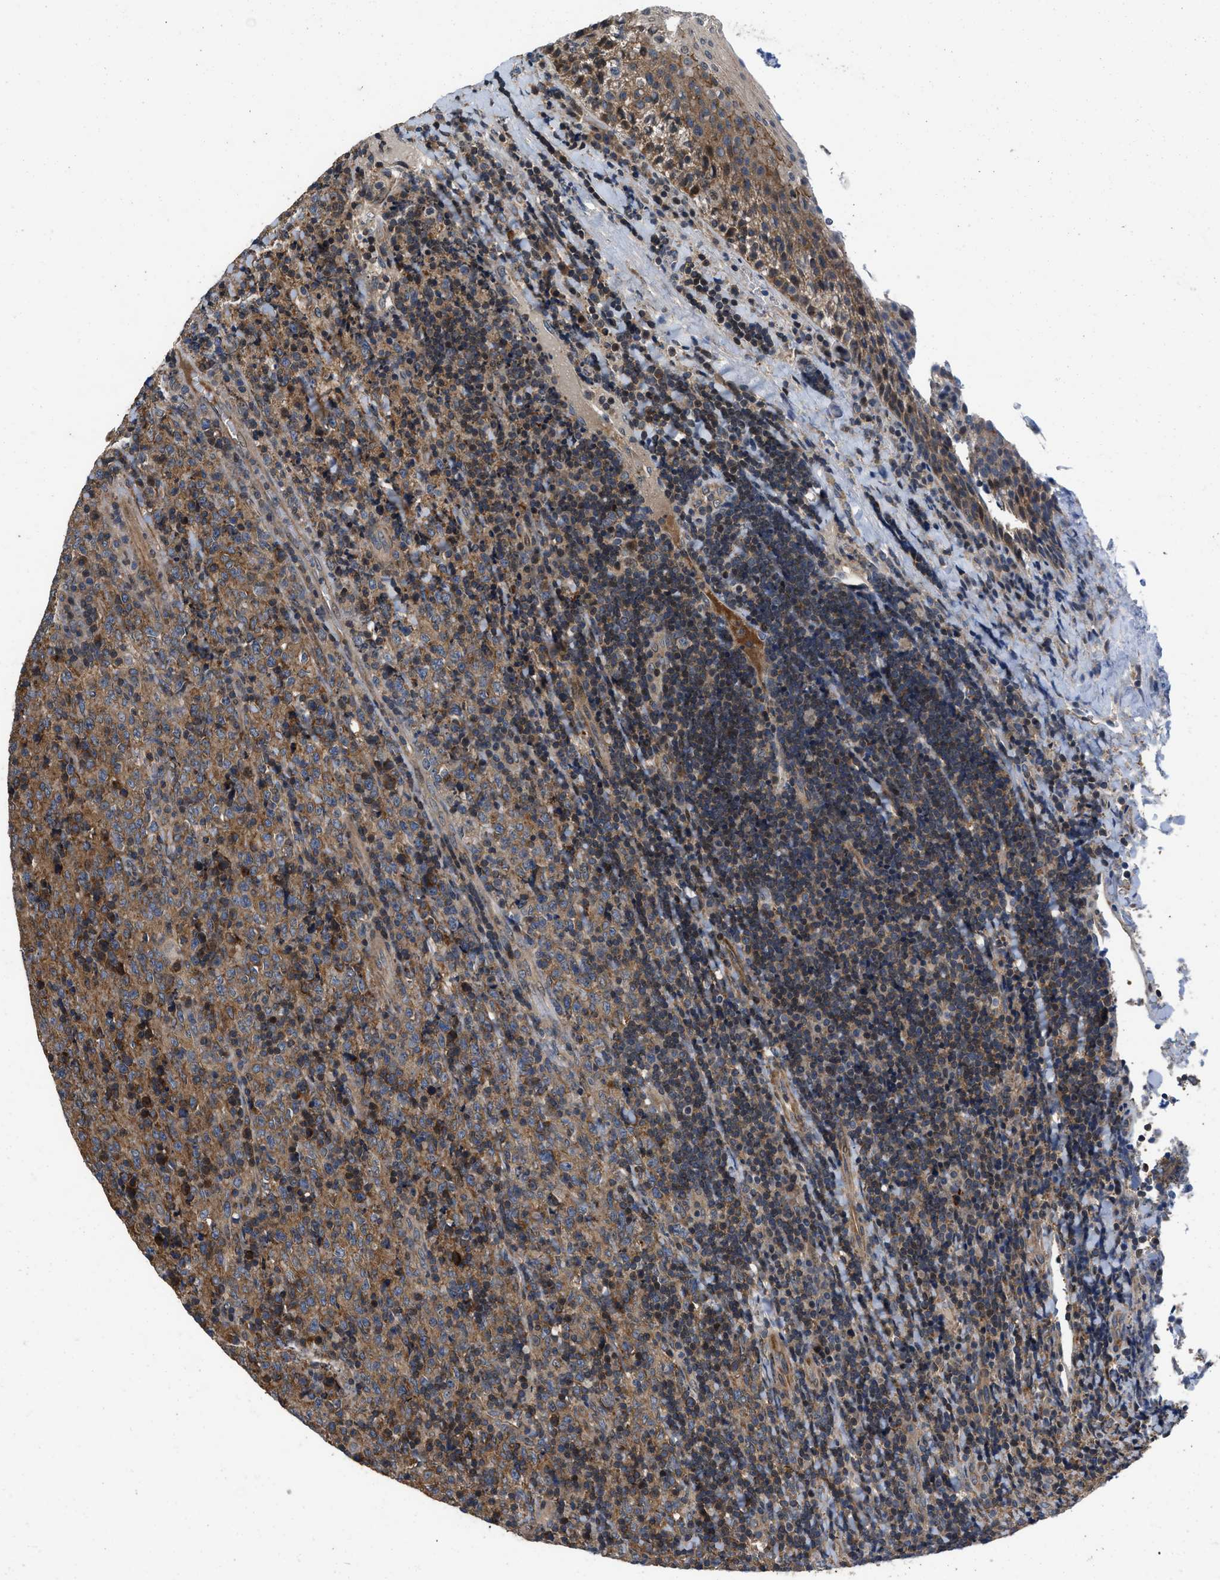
{"staining": {"intensity": "weak", "quantity": "25%-75%", "location": "cytoplasmic/membranous"}, "tissue": "lymphoma", "cell_type": "Tumor cells", "image_type": "cancer", "snomed": [{"axis": "morphology", "description": "Malignant lymphoma, non-Hodgkin's type, High grade"}, {"axis": "topography", "description": "Tonsil"}], "caption": "This image exhibits lymphoma stained with immunohistochemistry (IHC) to label a protein in brown. The cytoplasmic/membranous of tumor cells show weak positivity for the protein. Nuclei are counter-stained blue.", "gene": "PRDM14", "patient": {"sex": "female", "age": 36}}